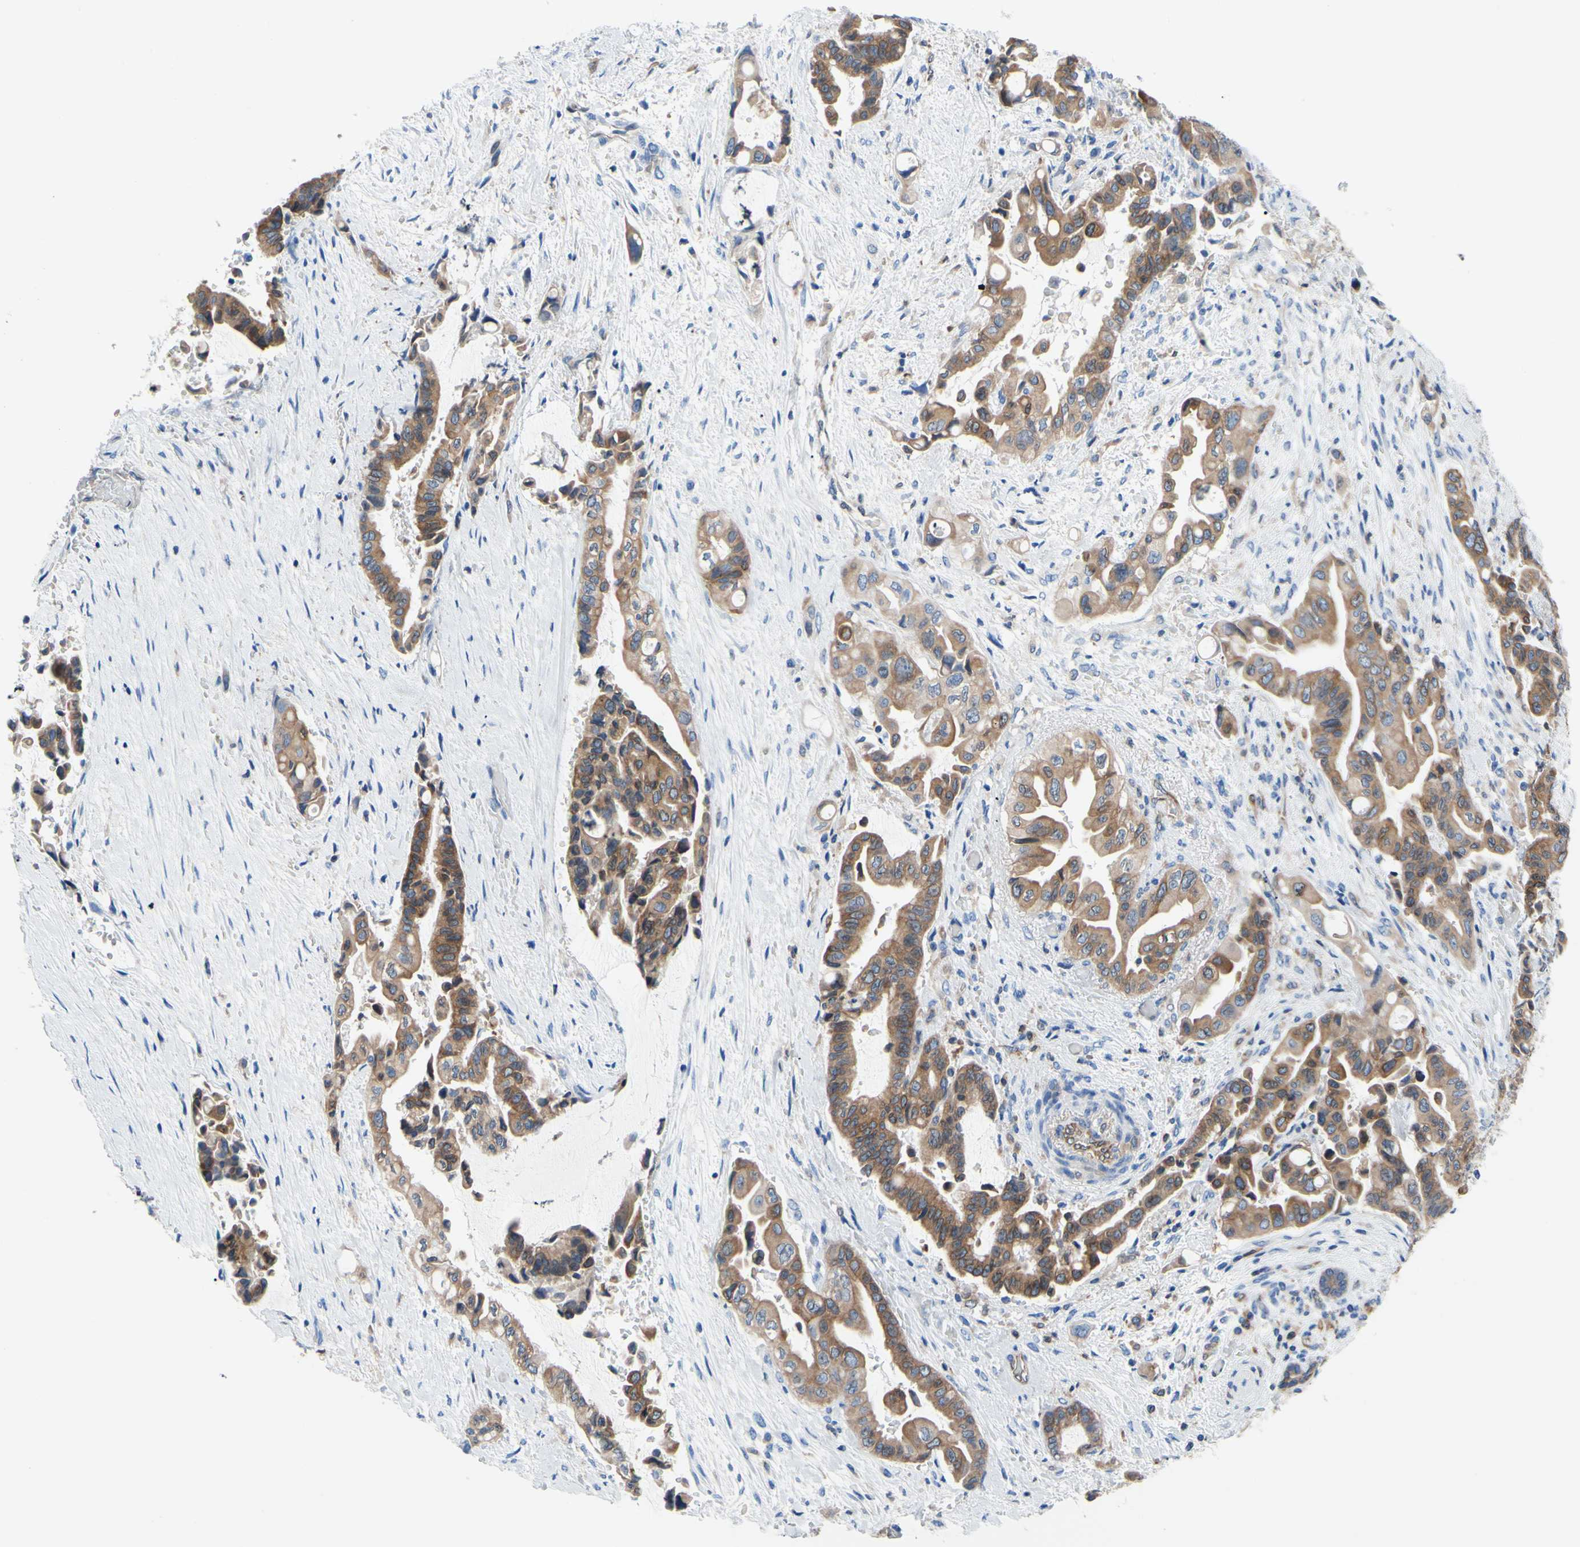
{"staining": {"intensity": "moderate", "quantity": ">75%", "location": "cytoplasmic/membranous"}, "tissue": "liver cancer", "cell_type": "Tumor cells", "image_type": "cancer", "snomed": [{"axis": "morphology", "description": "Cholangiocarcinoma"}, {"axis": "topography", "description": "Liver"}], "caption": "Moderate cytoplasmic/membranous protein positivity is identified in approximately >75% of tumor cells in cholangiocarcinoma (liver).", "gene": "MGST2", "patient": {"sex": "female", "age": 61}}